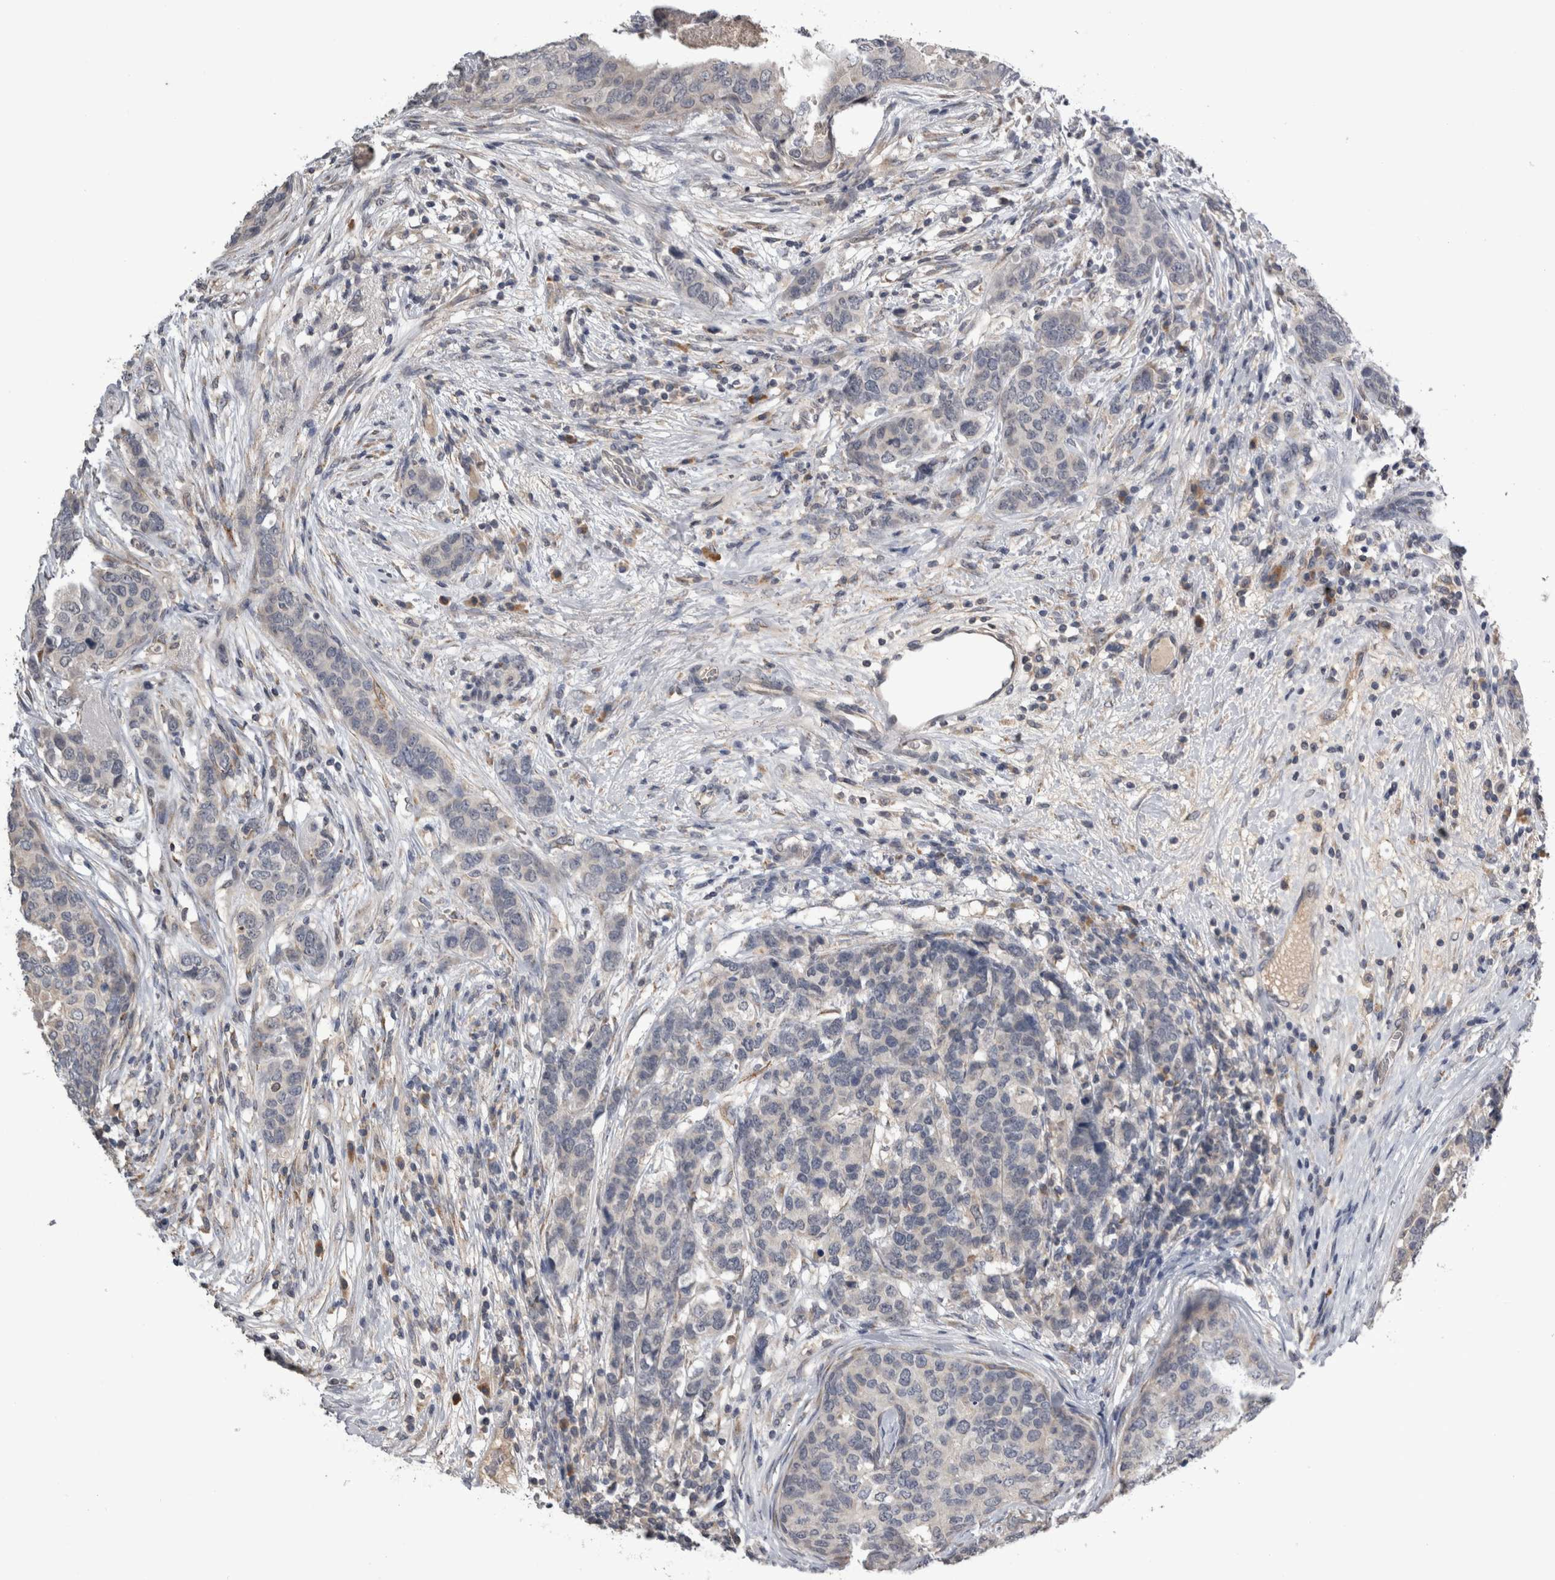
{"staining": {"intensity": "negative", "quantity": "none", "location": "none"}, "tissue": "breast cancer", "cell_type": "Tumor cells", "image_type": "cancer", "snomed": [{"axis": "morphology", "description": "Lobular carcinoma"}, {"axis": "topography", "description": "Breast"}], "caption": "Breast cancer (lobular carcinoma) was stained to show a protein in brown. There is no significant staining in tumor cells.", "gene": "ANXA13", "patient": {"sex": "female", "age": 59}}